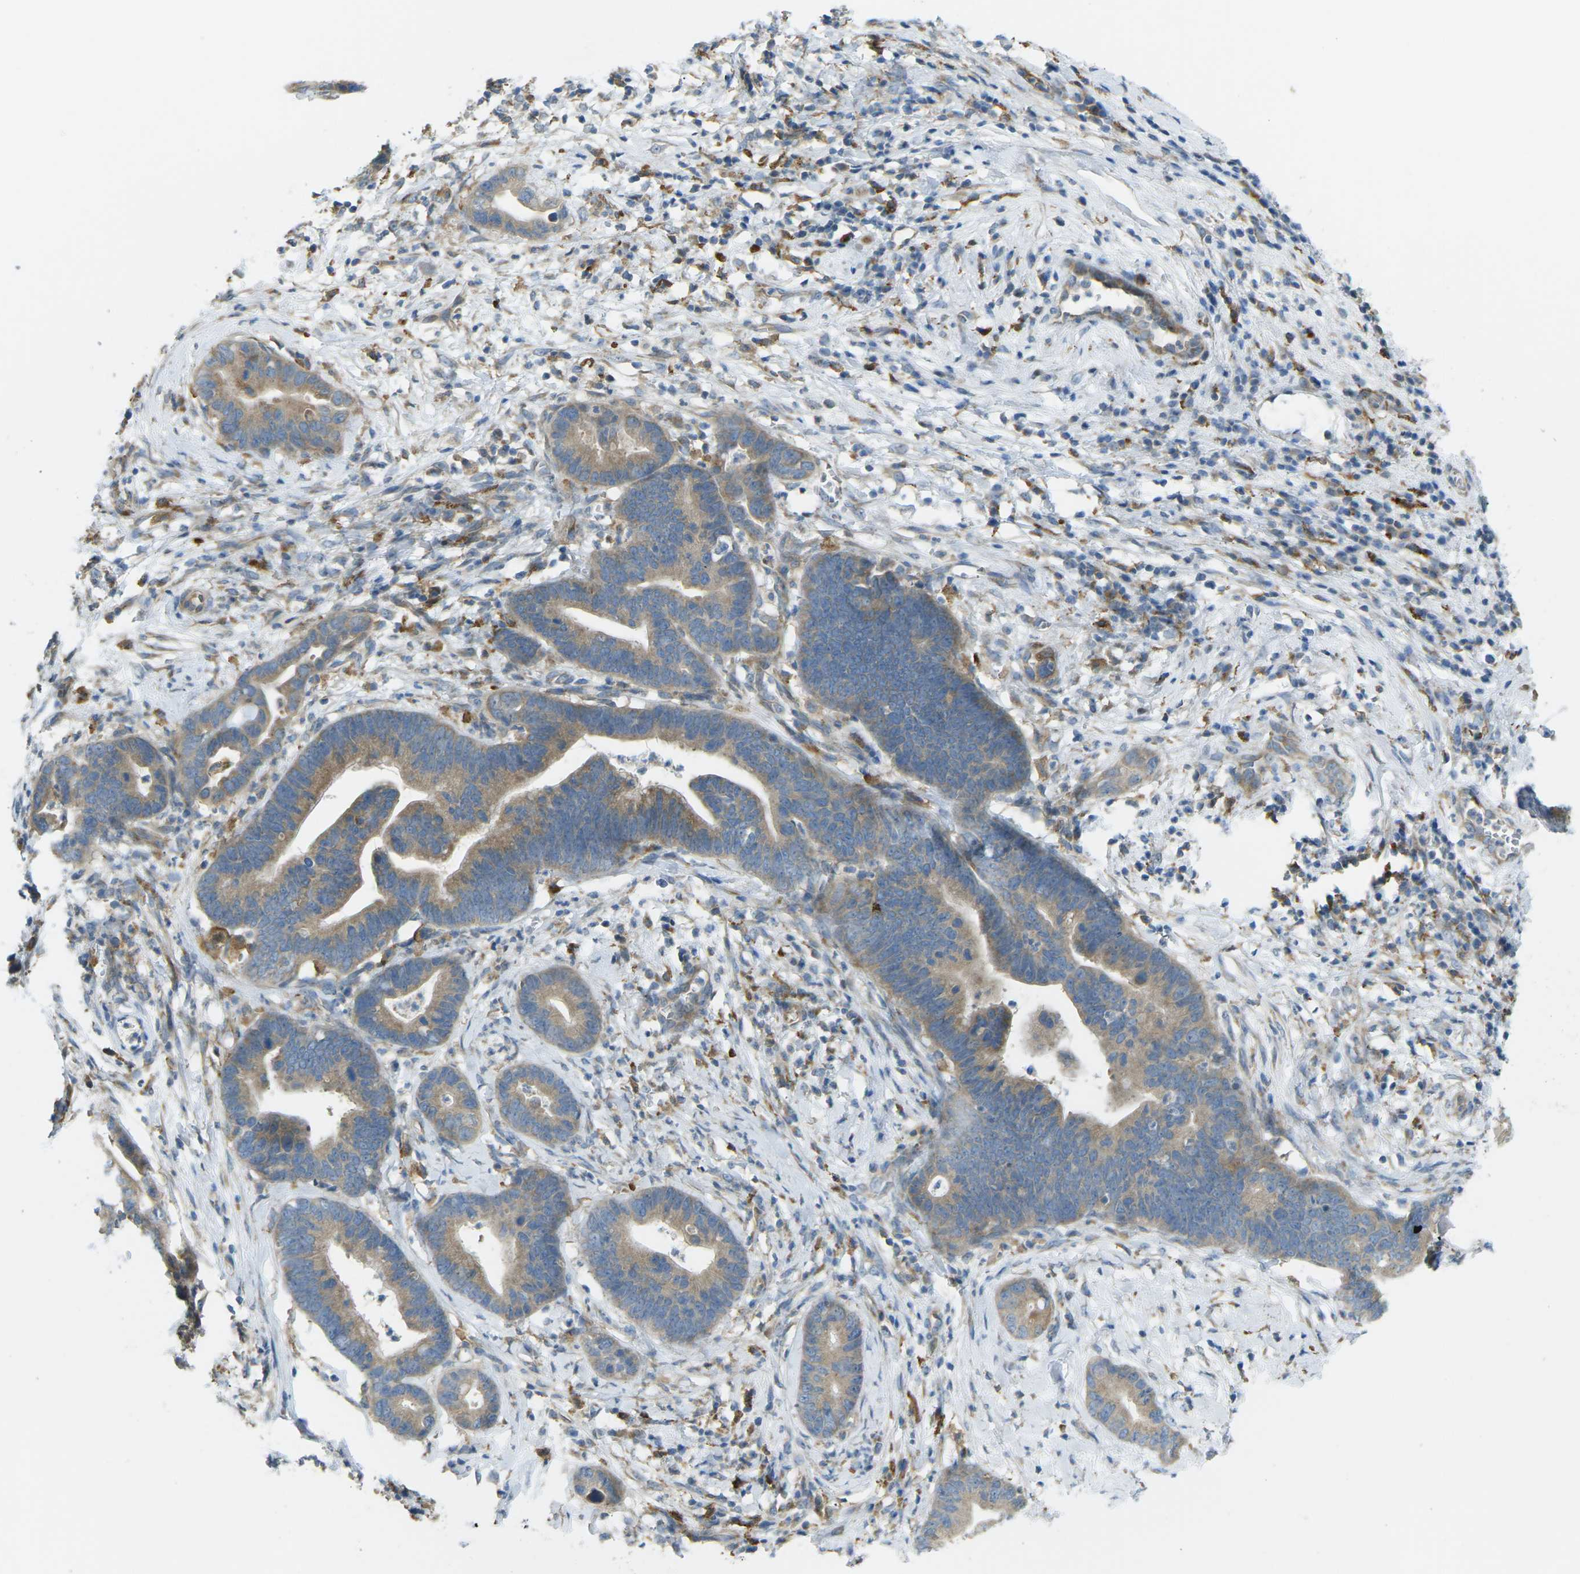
{"staining": {"intensity": "moderate", "quantity": ">75%", "location": "cytoplasmic/membranous"}, "tissue": "cervical cancer", "cell_type": "Tumor cells", "image_type": "cancer", "snomed": [{"axis": "morphology", "description": "Adenocarcinoma, NOS"}, {"axis": "topography", "description": "Cervix"}], "caption": "This is a micrograph of immunohistochemistry (IHC) staining of adenocarcinoma (cervical), which shows moderate expression in the cytoplasmic/membranous of tumor cells.", "gene": "MYLK4", "patient": {"sex": "female", "age": 44}}